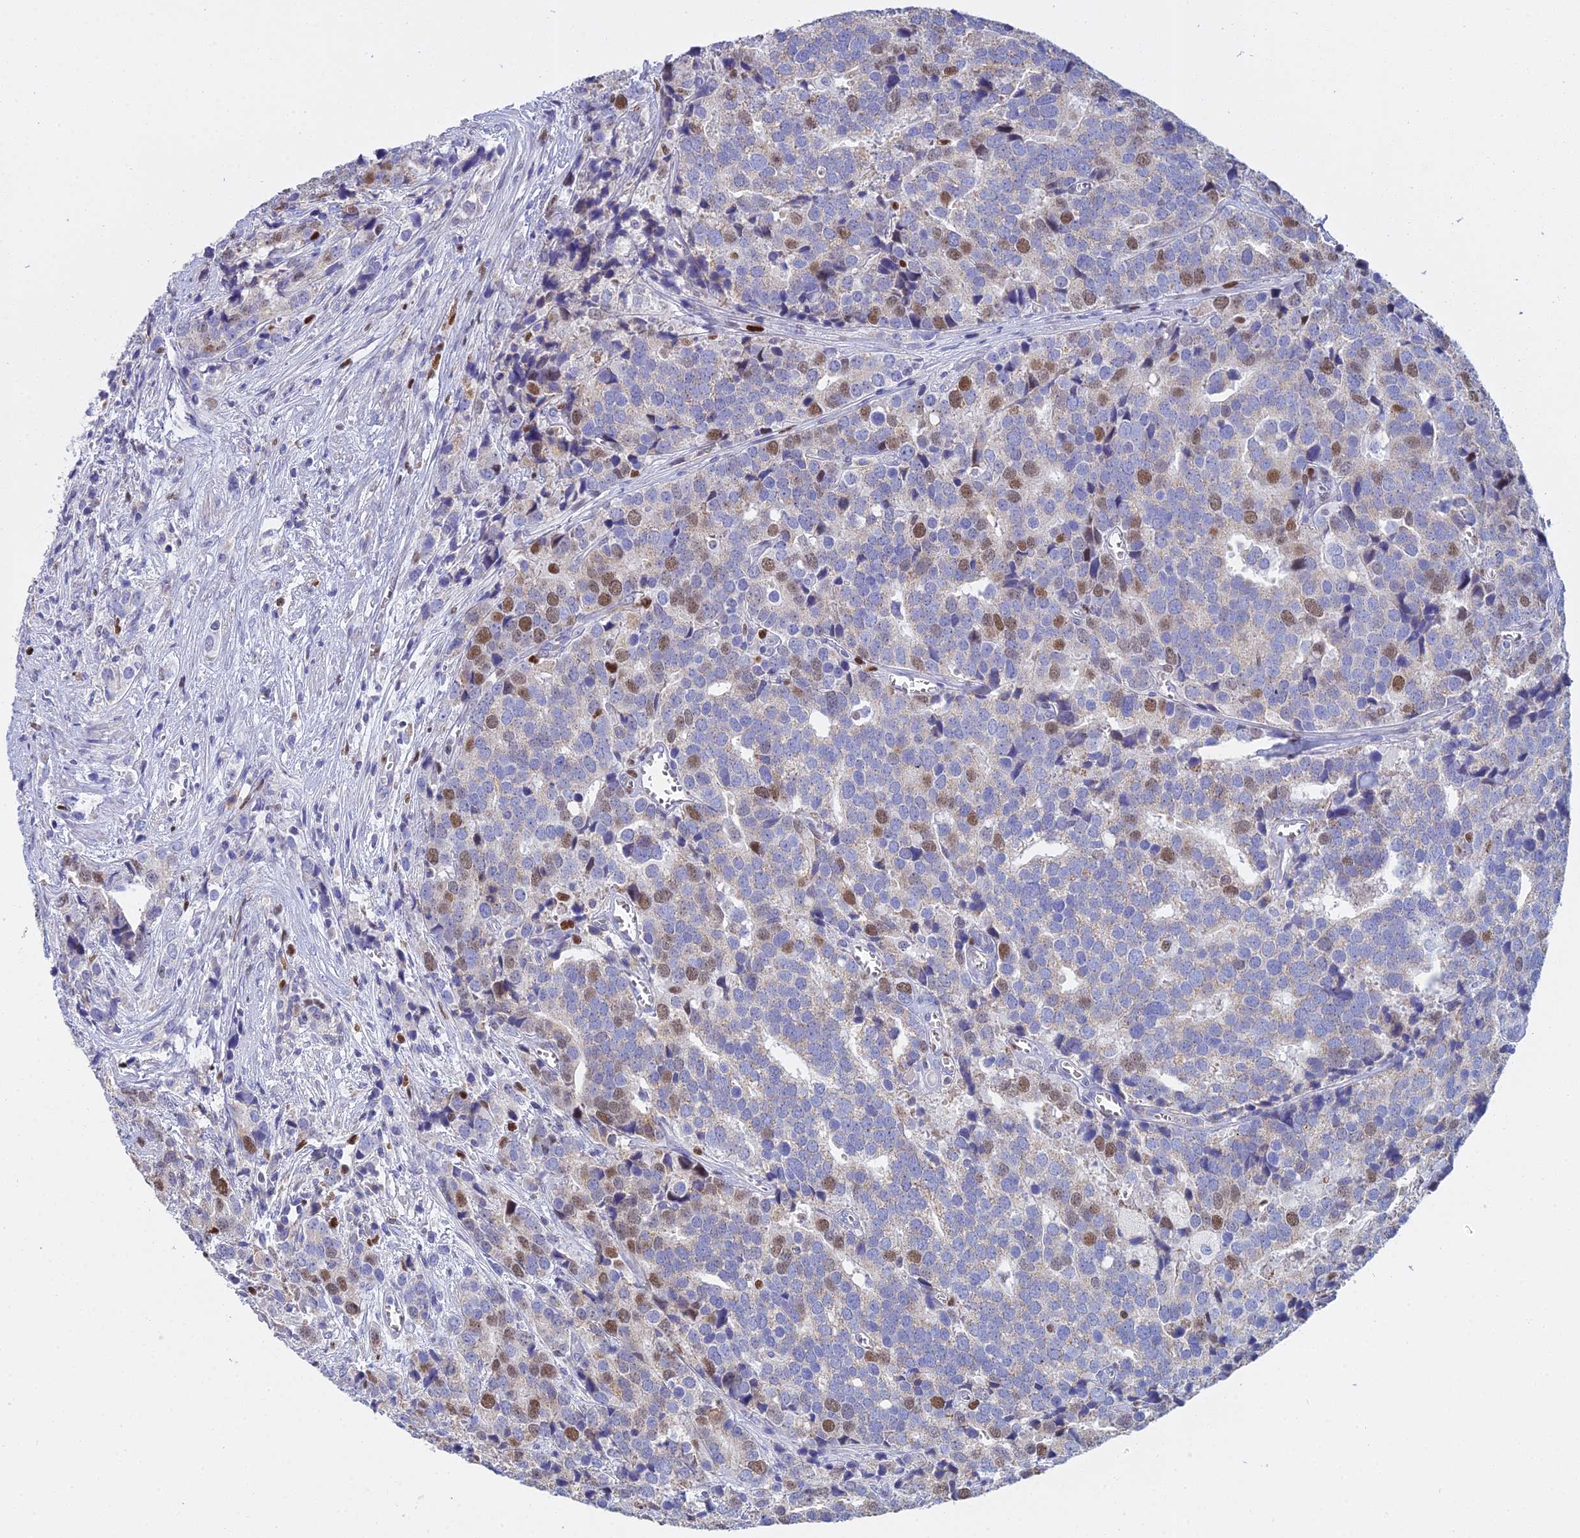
{"staining": {"intensity": "moderate", "quantity": "<25%", "location": "nuclear"}, "tissue": "prostate cancer", "cell_type": "Tumor cells", "image_type": "cancer", "snomed": [{"axis": "morphology", "description": "Adenocarcinoma, High grade"}, {"axis": "topography", "description": "Prostate"}], "caption": "Immunohistochemistry (DAB) staining of high-grade adenocarcinoma (prostate) exhibits moderate nuclear protein positivity in approximately <25% of tumor cells.", "gene": "MCM2", "patient": {"sex": "male", "age": 71}}